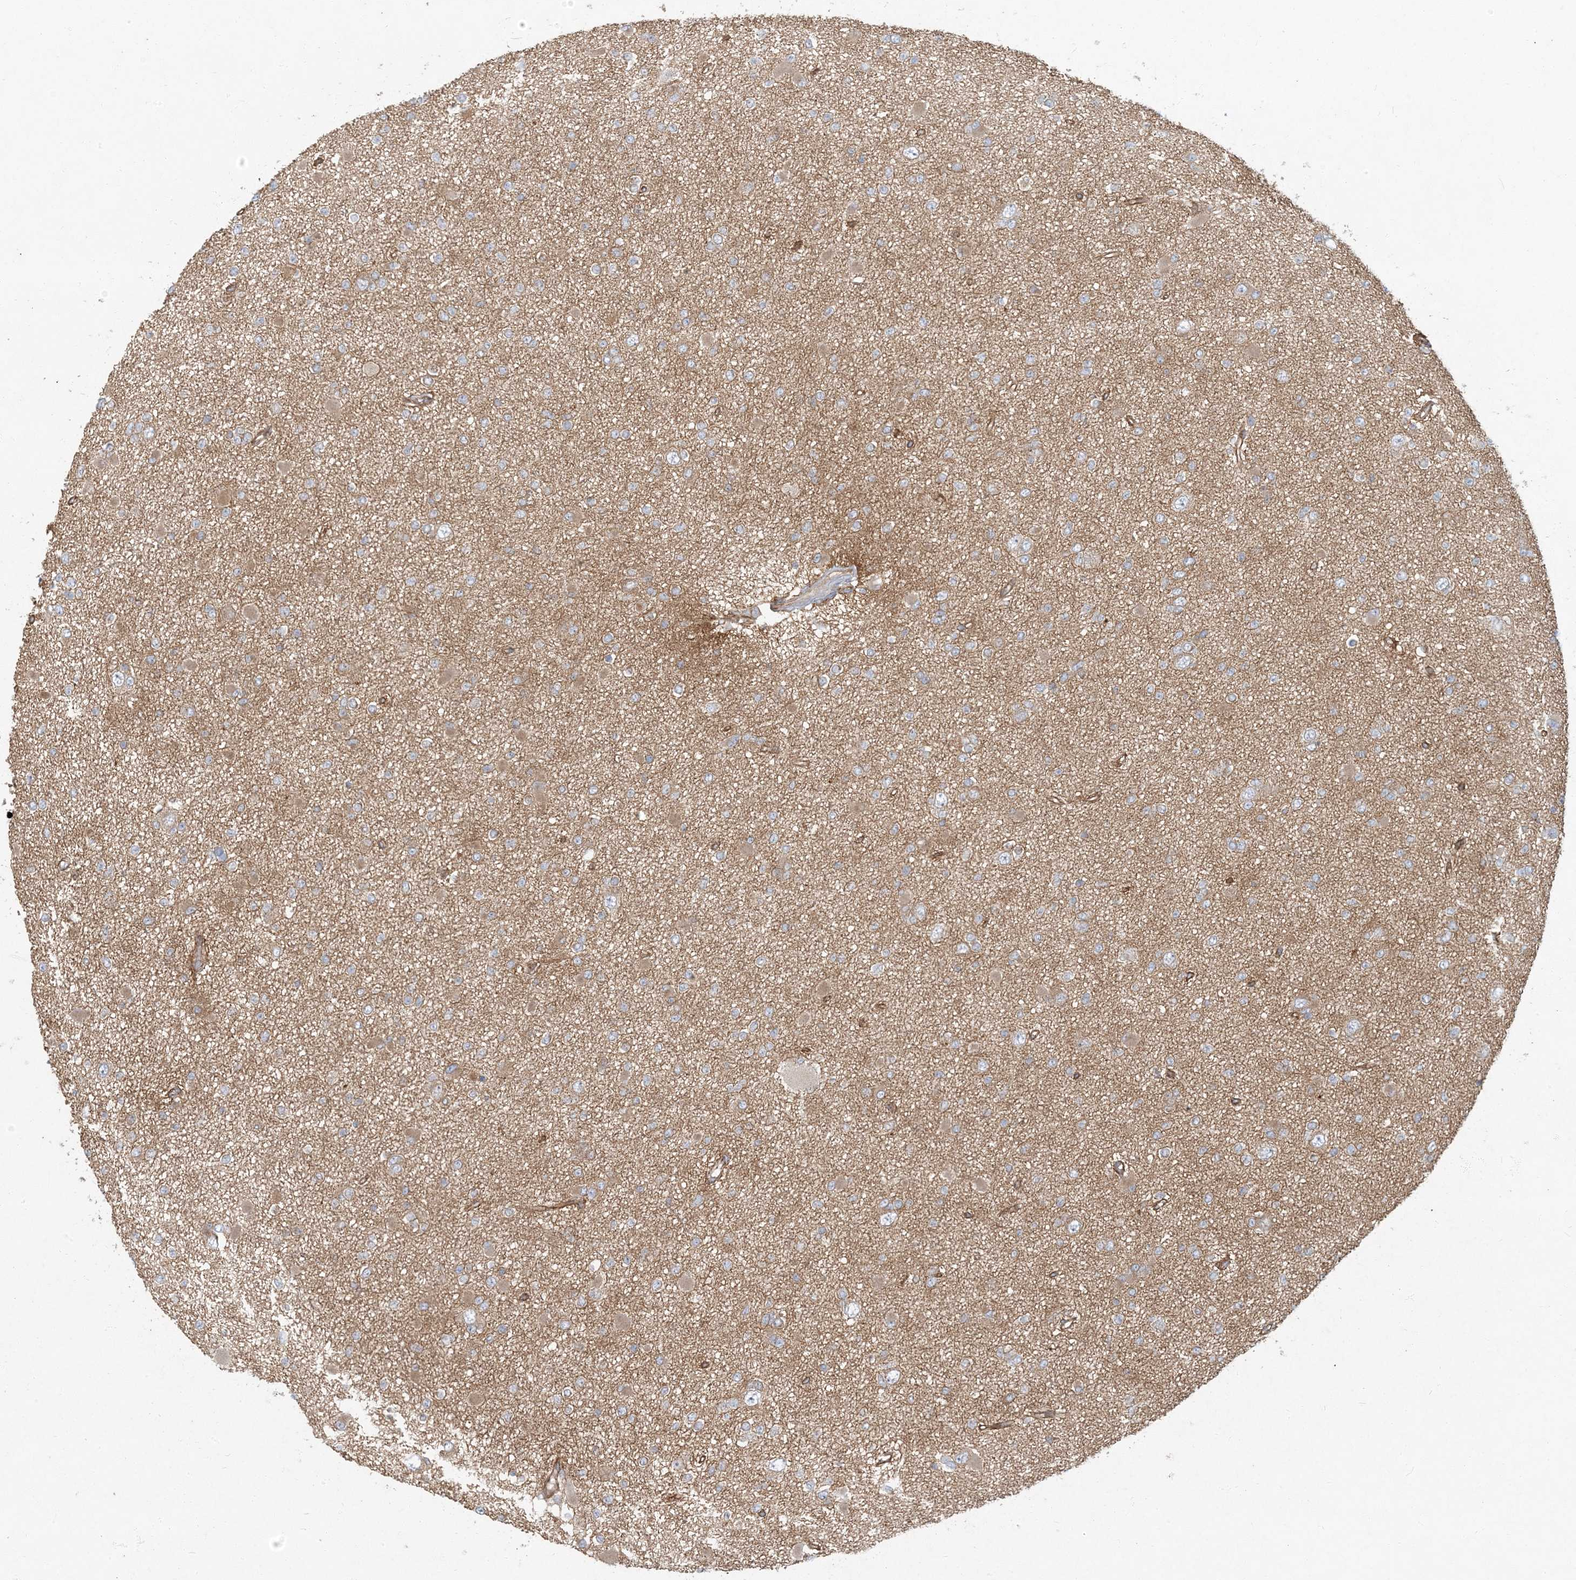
{"staining": {"intensity": "weak", "quantity": "25%-75%", "location": "cytoplasmic/membranous"}, "tissue": "glioma", "cell_type": "Tumor cells", "image_type": "cancer", "snomed": [{"axis": "morphology", "description": "Glioma, malignant, Low grade"}, {"axis": "topography", "description": "Brain"}], "caption": "Immunohistochemical staining of glioma reveals low levels of weak cytoplasmic/membranous protein staining in about 25%-75% of tumor cells.", "gene": "ATP23", "patient": {"sex": "female", "age": 22}}